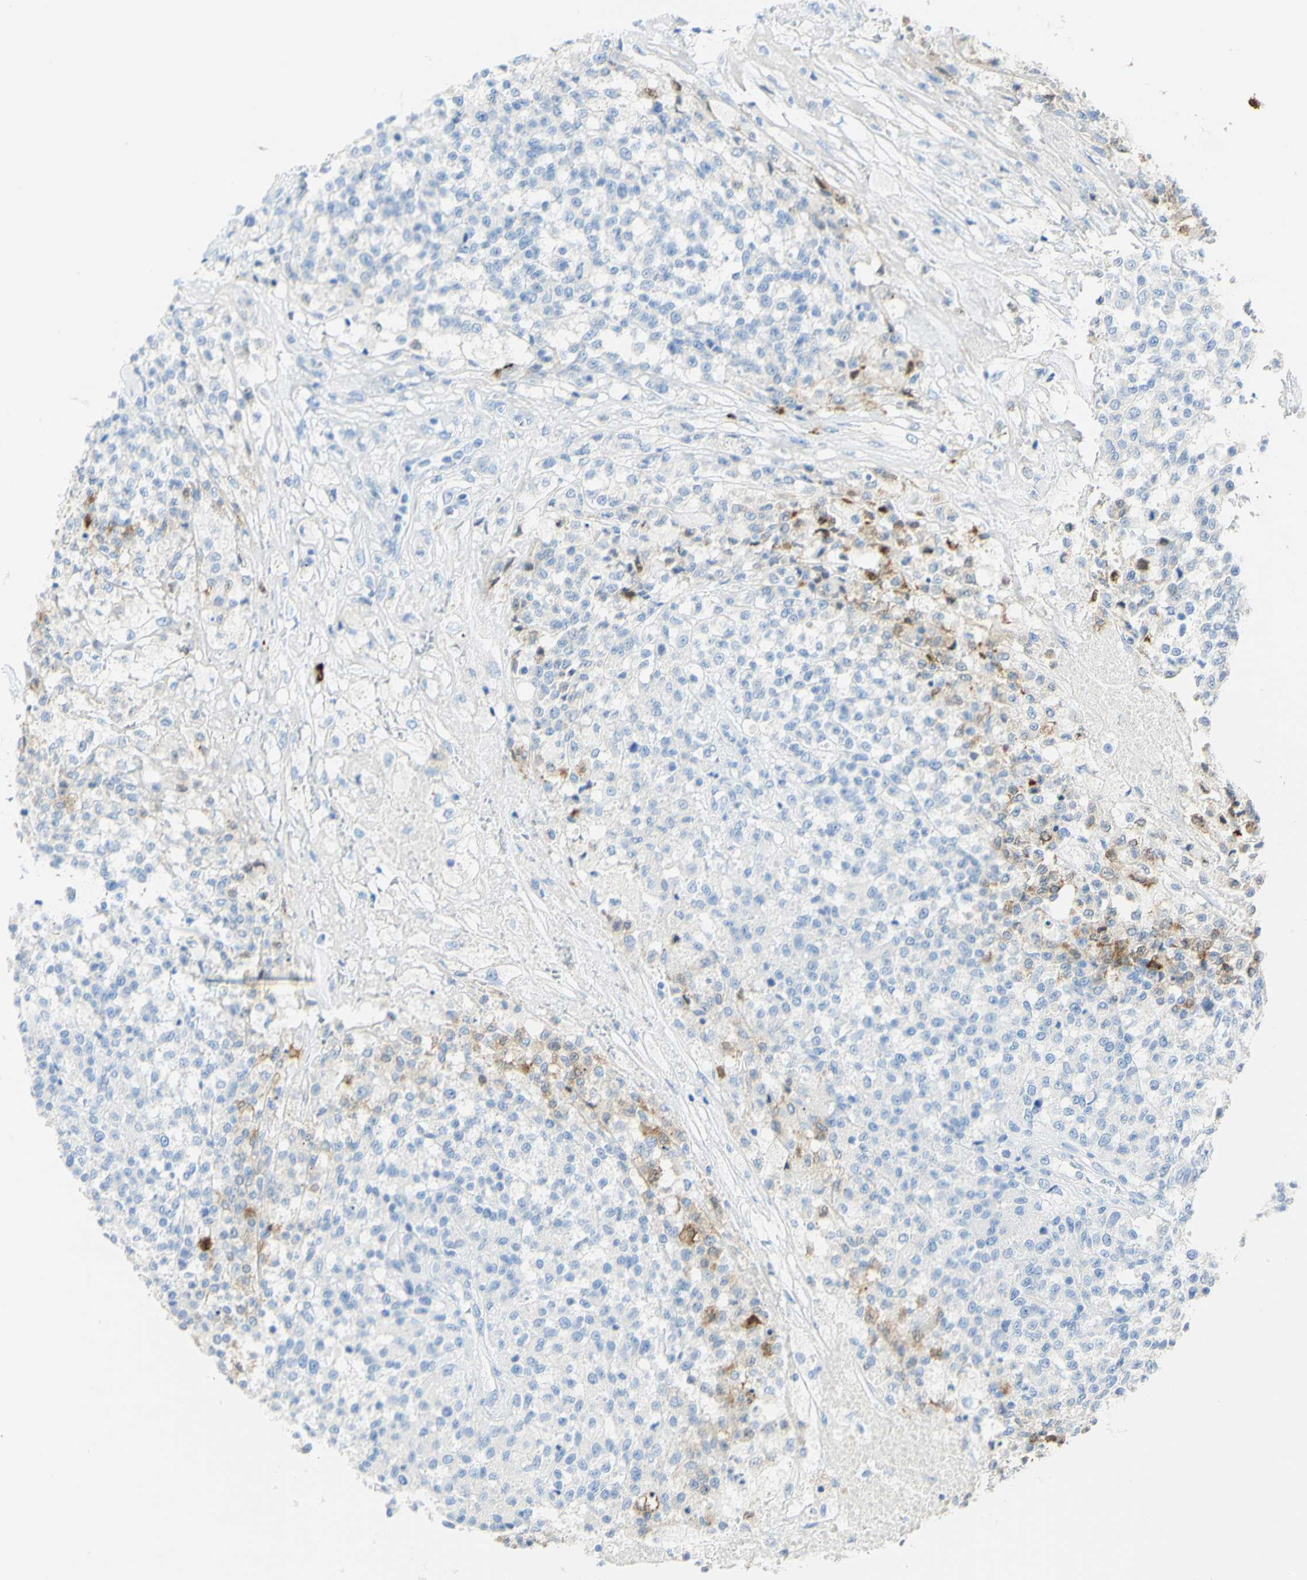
{"staining": {"intensity": "moderate", "quantity": "<25%", "location": "cytoplasmic/membranous"}, "tissue": "testis cancer", "cell_type": "Tumor cells", "image_type": "cancer", "snomed": [{"axis": "morphology", "description": "Seminoma, NOS"}, {"axis": "topography", "description": "Testis"}], "caption": "This is an image of immunohistochemistry (IHC) staining of seminoma (testis), which shows moderate expression in the cytoplasmic/membranous of tumor cells.", "gene": "PIGR", "patient": {"sex": "male", "age": 59}}